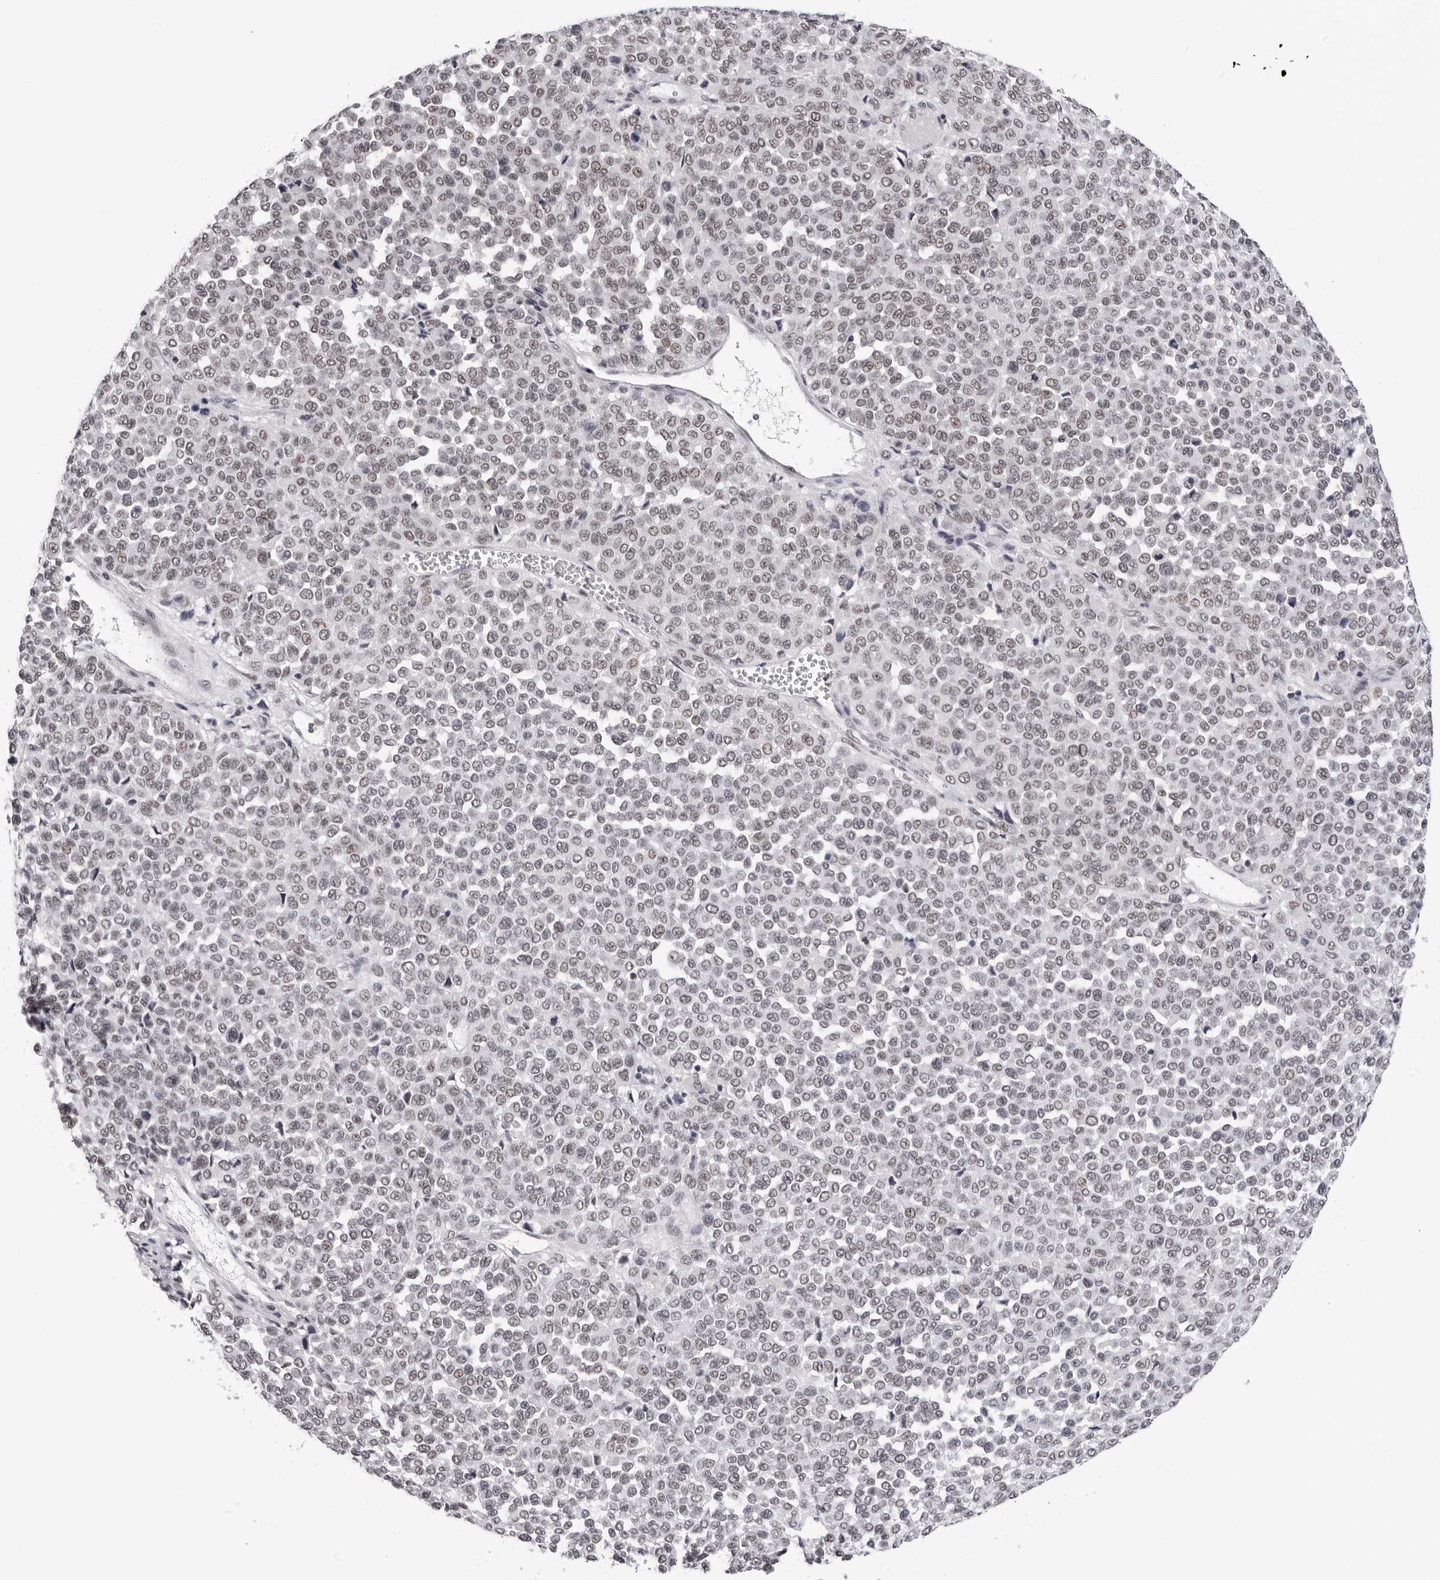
{"staining": {"intensity": "weak", "quantity": ">75%", "location": "nuclear"}, "tissue": "melanoma", "cell_type": "Tumor cells", "image_type": "cancer", "snomed": [{"axis": "morphology", "description": "Malignant melanoma, Metastatic site"}, {"axis": "topography", "description": "Pancreas"}], "caption": "Melanoma tissue exhibits weak nuclear expression in approximately >75% of tumor cells The staining is performed using DAB brown chromogen to label protein expression. The nuclei are counter-stained blue using hematoxylin.", "gene": "SF3B4", "patient": {"sex": "female", "age": 30}}